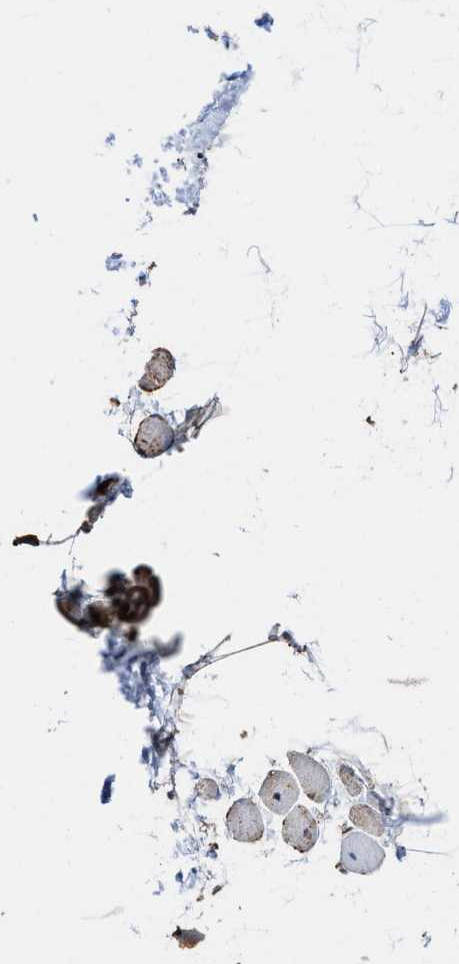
{"staining": {"intensity": "moderate", "quantity": ">75%", "location": "cytoplasmic/membranous"}, "tissue": "skin cancer", "cell_type": "Tumor cells", "image_type": "cancer", "snomed": [{"axis": "morphology", "description": "Normal tissue, NOS"}, {"axis": "morphology", "description": "Basal cell carcinoma"}, {"axis": "topography", "description": "Skin"}], "caption": "IHC (DAB) staining of human skin cancer displays moderate cytoplasmic/membranous protein positivity in about >75% of tumor cells. The staining is performed using DAB brown chromogen to label protein expression. The nuclei are counter-stained blue using hematoxylin.", "gene": "SEPTIN2", "patient": {"sex": "female", "age": 70}}